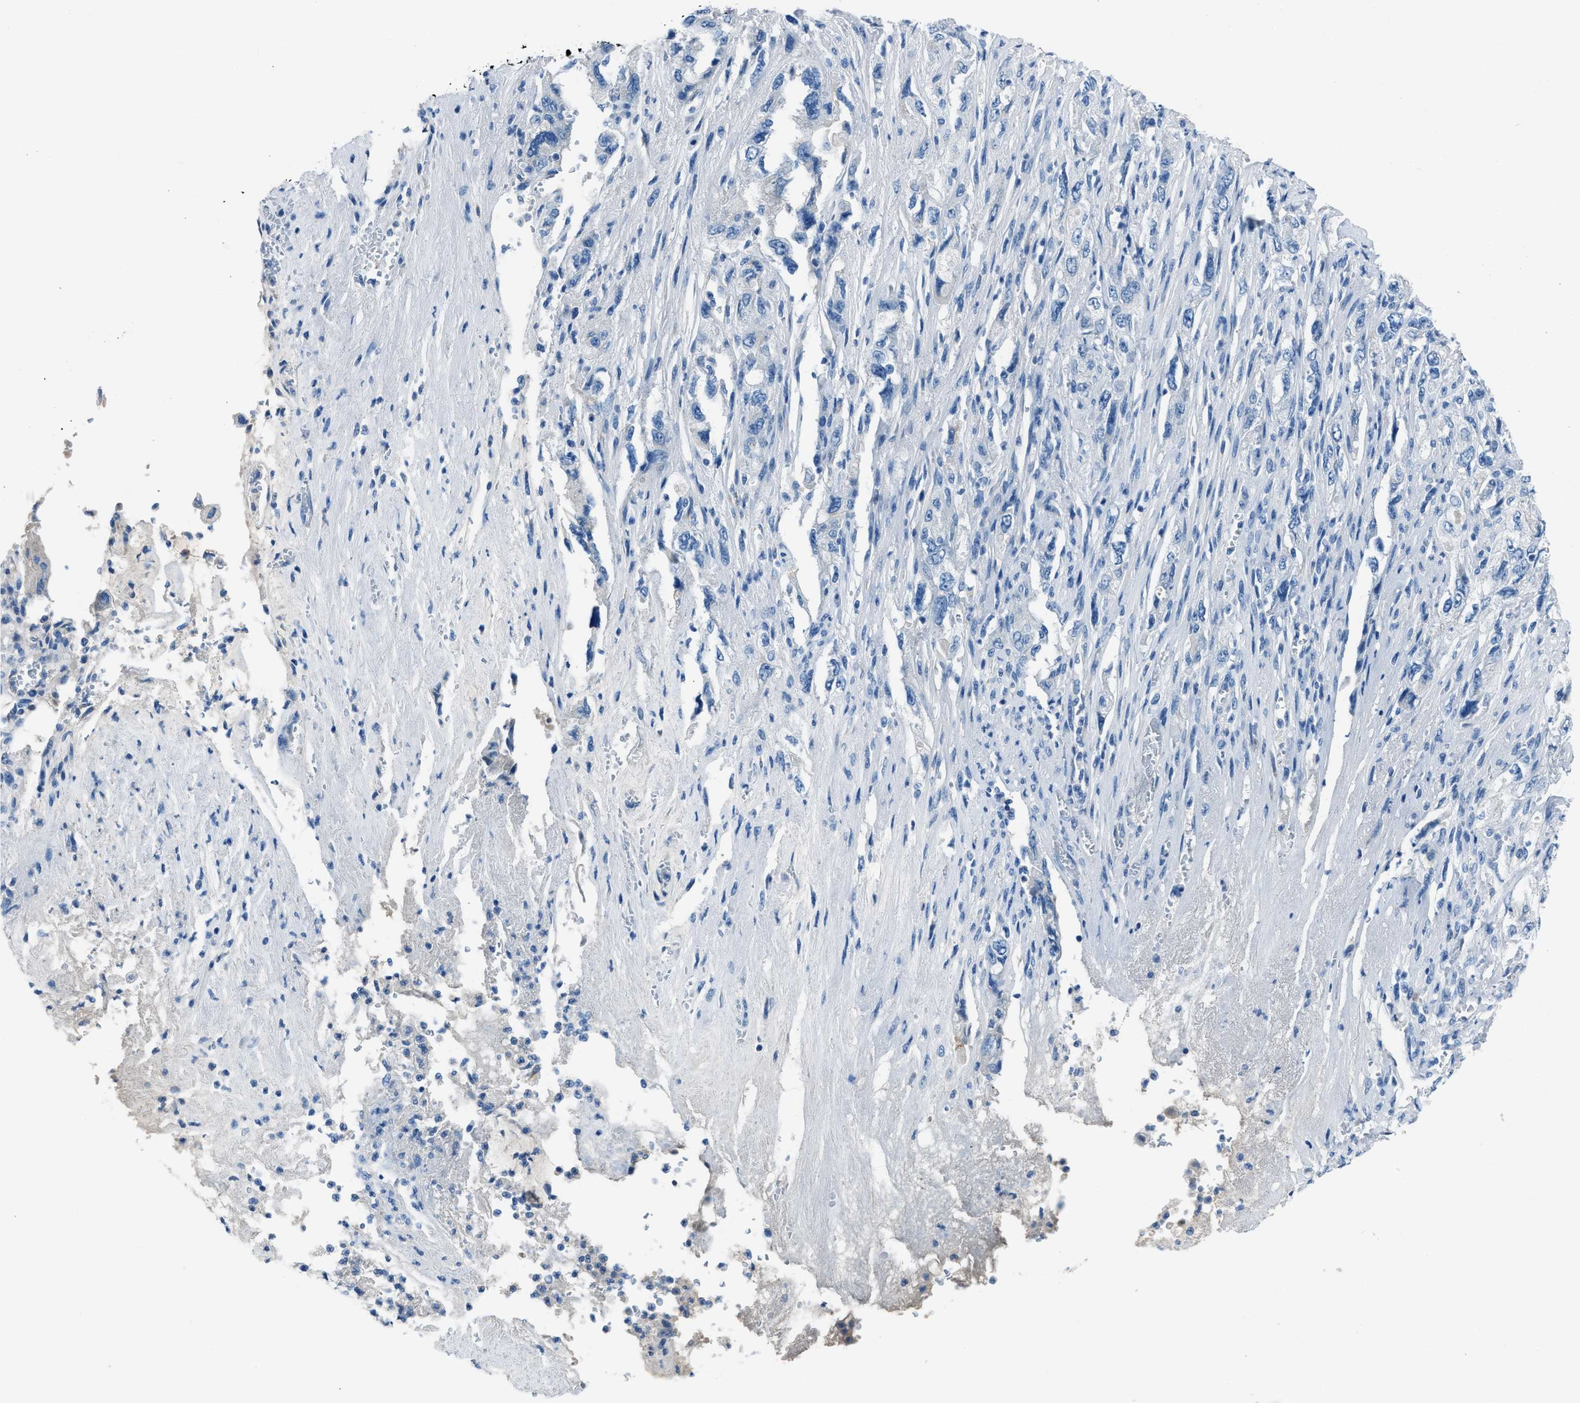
{"staining": {"intensity": "negative", "quantity": "none", "location": "none"}, "tissue": "pancreatic cancer", "cell_type": "Tumor cells", "image_type": "cancer", "snomed": [{"axis": "morphology", "description": "Adenocarcinoma, NOS"}, {"axis": "topography", "description": "Pancreas"}], "caption": "An immunohistochemistry (IHC) photomicrograph of pancreatic cancer (adenocarcinoma) is shown. There is no staining in tumor cells of pancreatic cancer (adenocarcinoma). (DAB immunohistochemistry visualized using brightfield microscopy, high magnification).", "gene": "AMACR", "patient": {"sex": "female", "age": 73}}